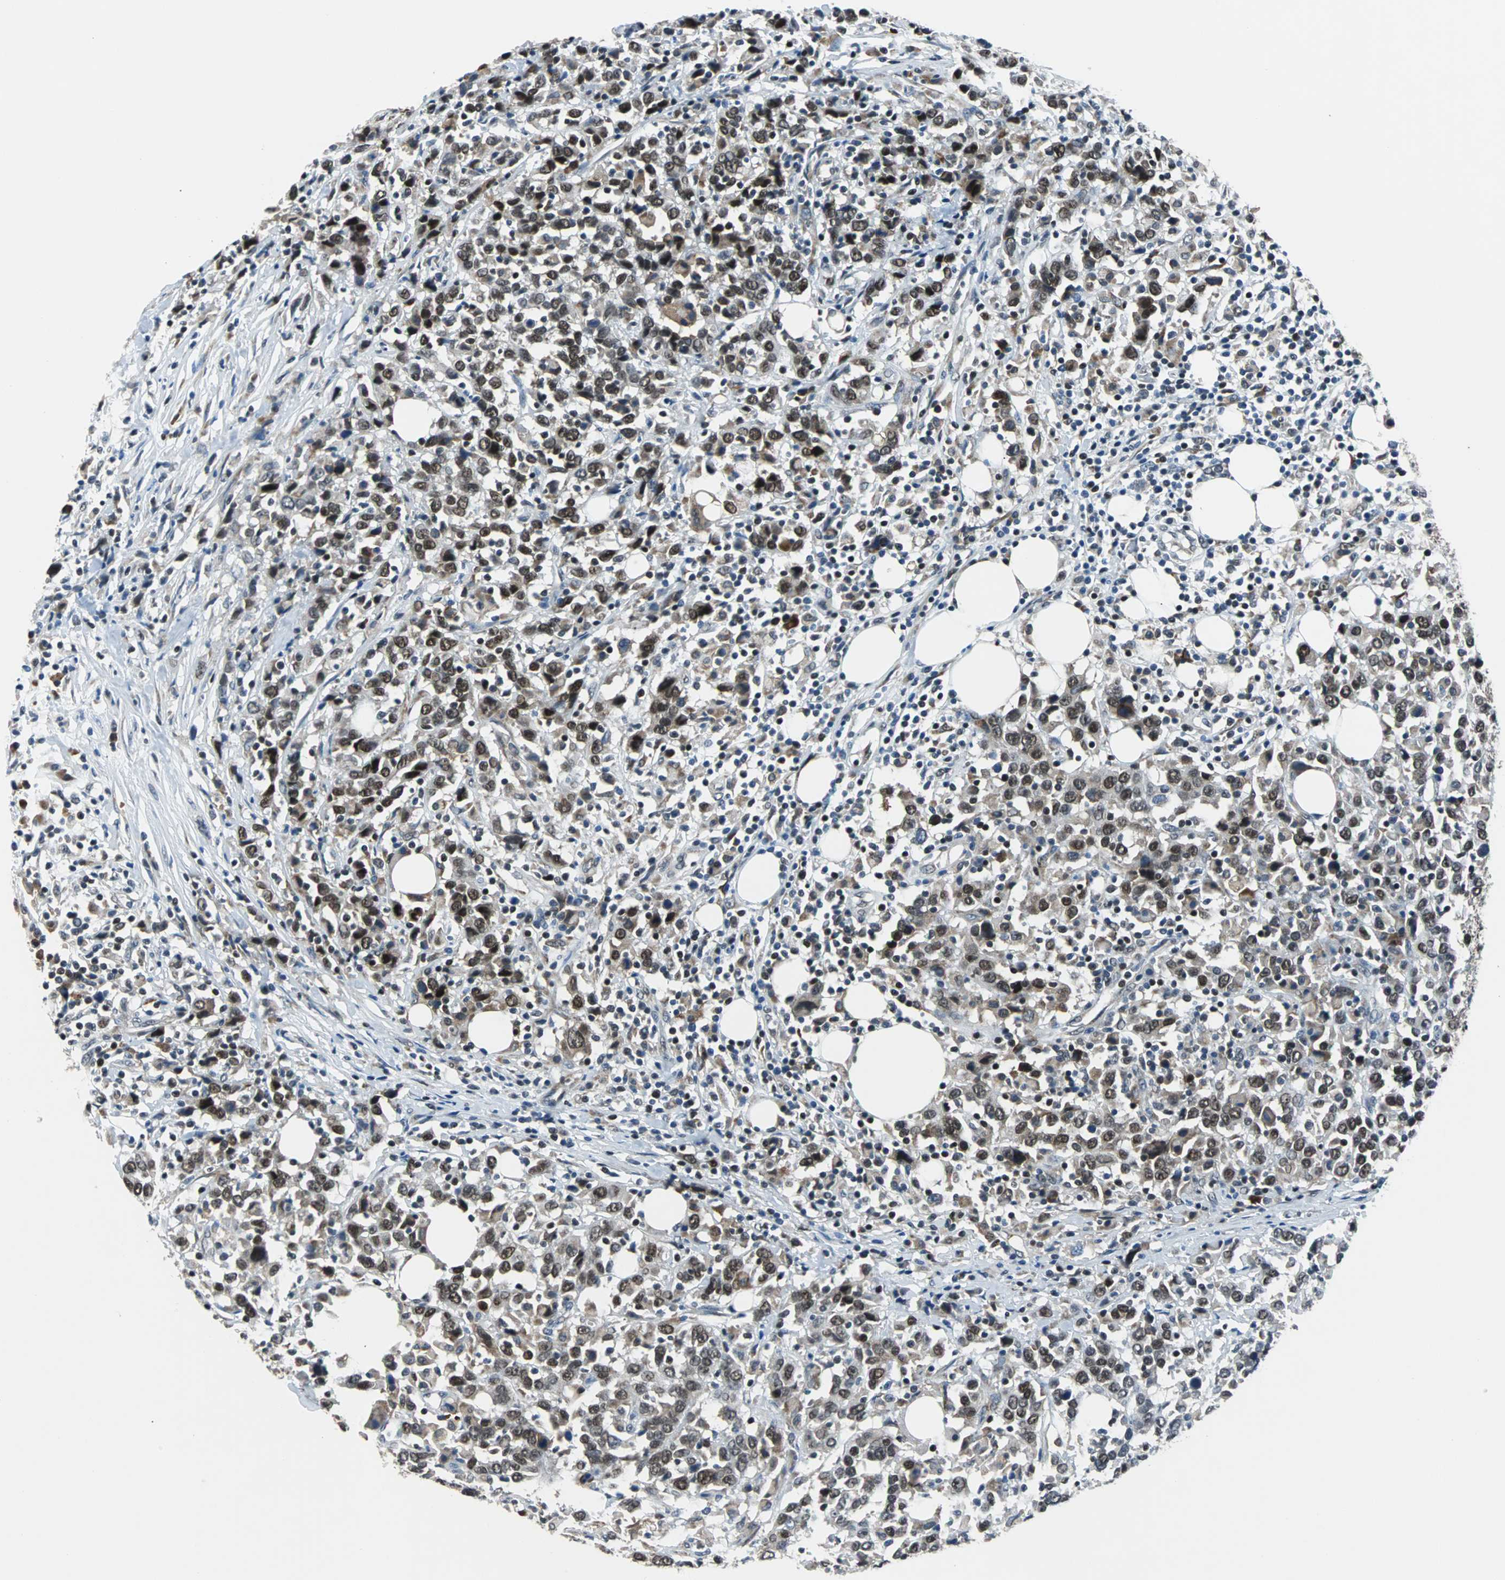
{"staining": {"intensity": "strong", "quantity": ">75%", "location": "nuclear"}, "tissue": "urothelial cancer", "cell_type": "Tumor cells", "image_type": "cancer", "snomed": [{"axis": "morphology", "description": "Urothelial carcinoma, High grade"}, {"axis": "topography", "description": "Urinary bladder"}], "caption": "Urothelial cancer tissue displays strong nuclear positivity in about >75% of tumor cells, visualized by immunohistochemistry. Using DAB (3,3'-diaminobenzidine) (brown) and hematoxylin (blue) stains, captured at high magnification using brightfield microscopy.", "gene": "USP28", "patient": {"sex": "male", "age": 61}}